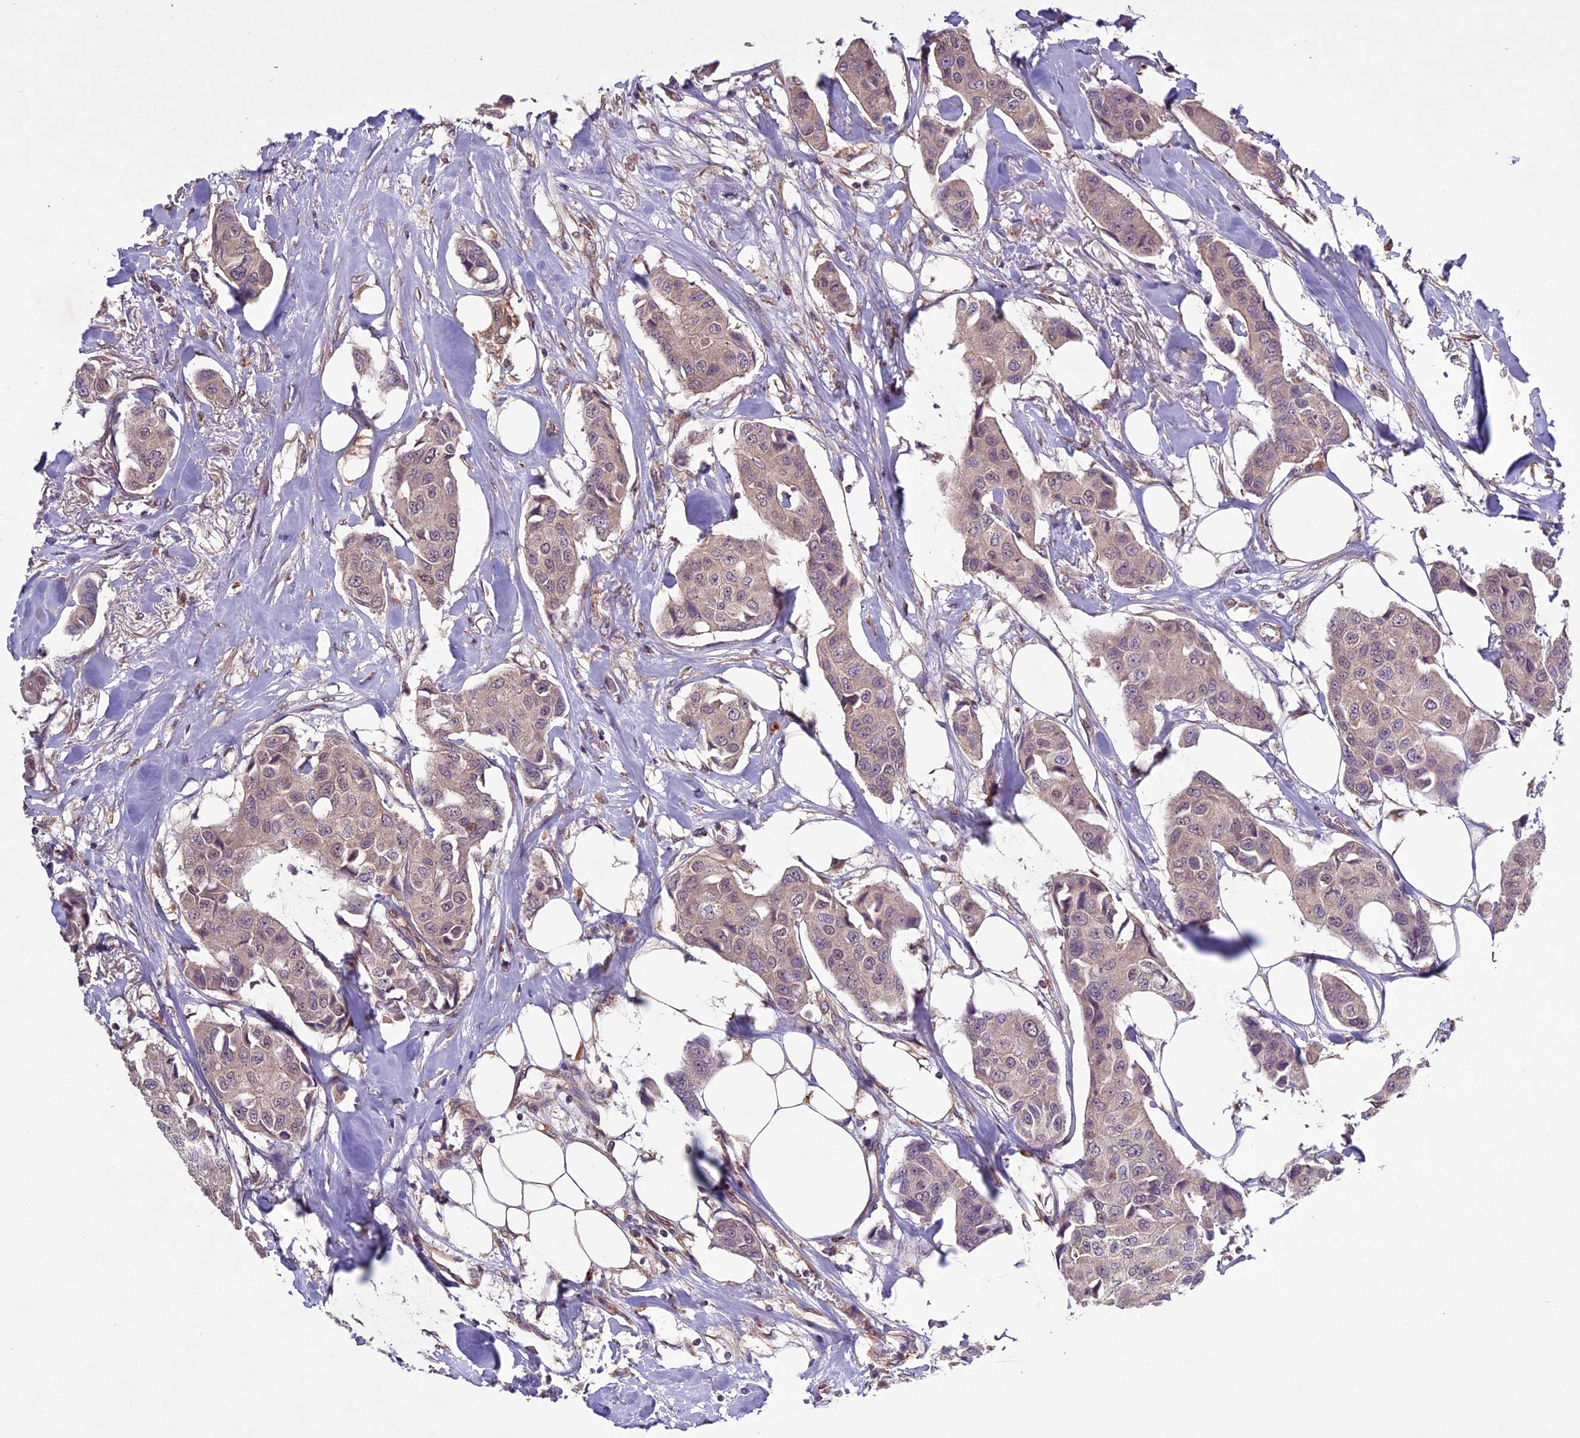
{"staining": {"intensity": "weak", "quantity": "<25%", "location": "cytoplasmic/membranous"}, "tissue": "breast cancer", "cell_type": "Tumor cells", "image_type": "cancer", "snomed": [{"axis": "morphology", "description": "Duct carcinoma"}, {"axis": "topography", "description": "Breast"}], "caption": "DAB immunohistochemical staining of human breast cancer shows no significant staining in tumor cells. (Brightfield microscopy of DAB immunohistochemistry at high magnification).", "gene": "C3orf70", "patient": {"sex": "female", "age": 80}}